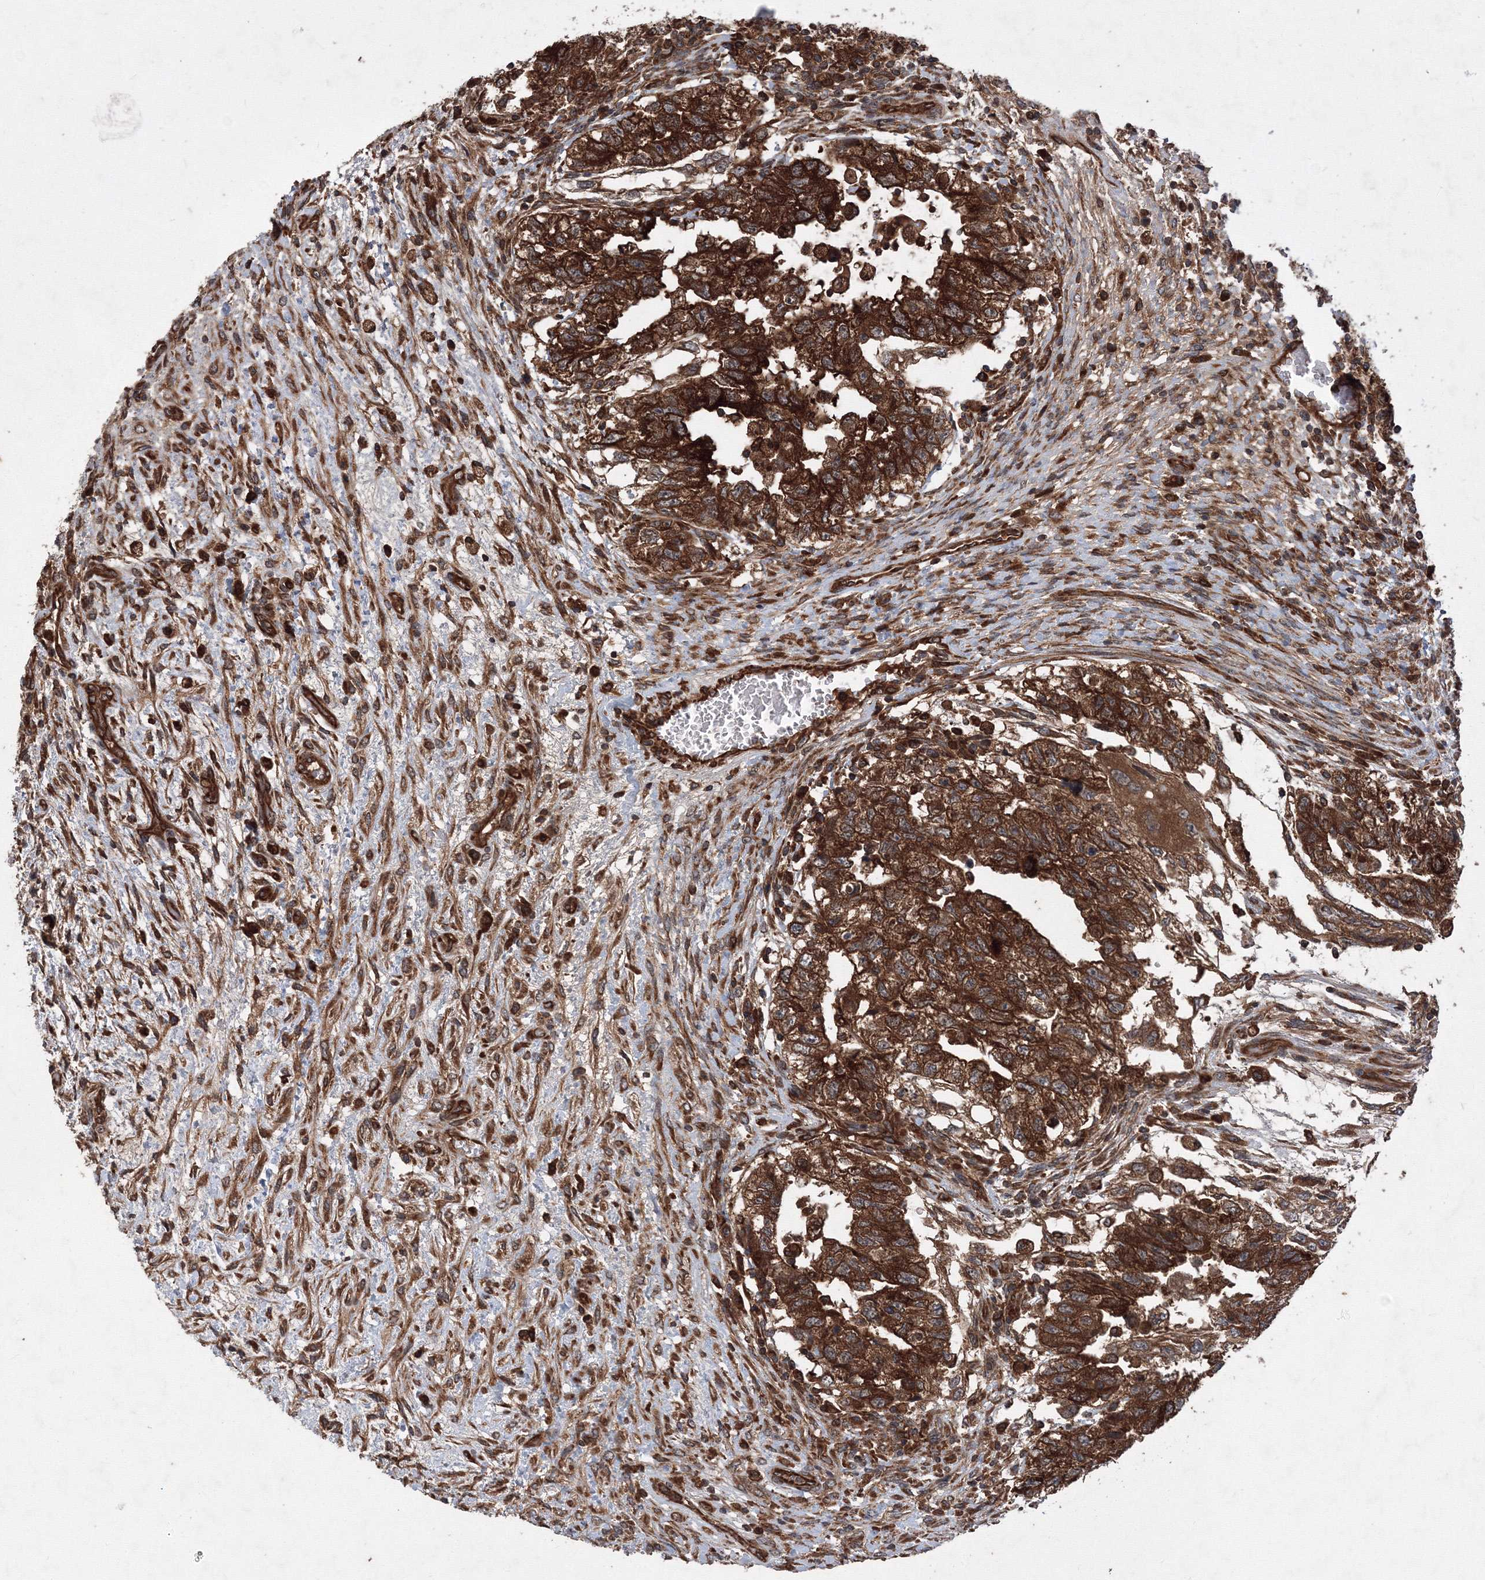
{"staining": {"intensity": "strong", "quantity": ">75%", "location": "cytoplasmic/membranous"}, "tissue": "testis cancer", "cell_type": "Tumor cells", "image_type": "cancer", "snomed": [{"axis": "morphology", "description": "Carcinoma, Embryonal, NOS"}, {"axis": "topography", "description": "Testis"}], "caption": "The histopathology image exhibits immunohistochemical staining of testis cancer (embryonal carcinoma). There is strong cytoplasmic/membranous positivity is appreciated in about >75% of tumor cells.", "gene": "ATG3", "patient": {"sex": "male", "age": 36}}